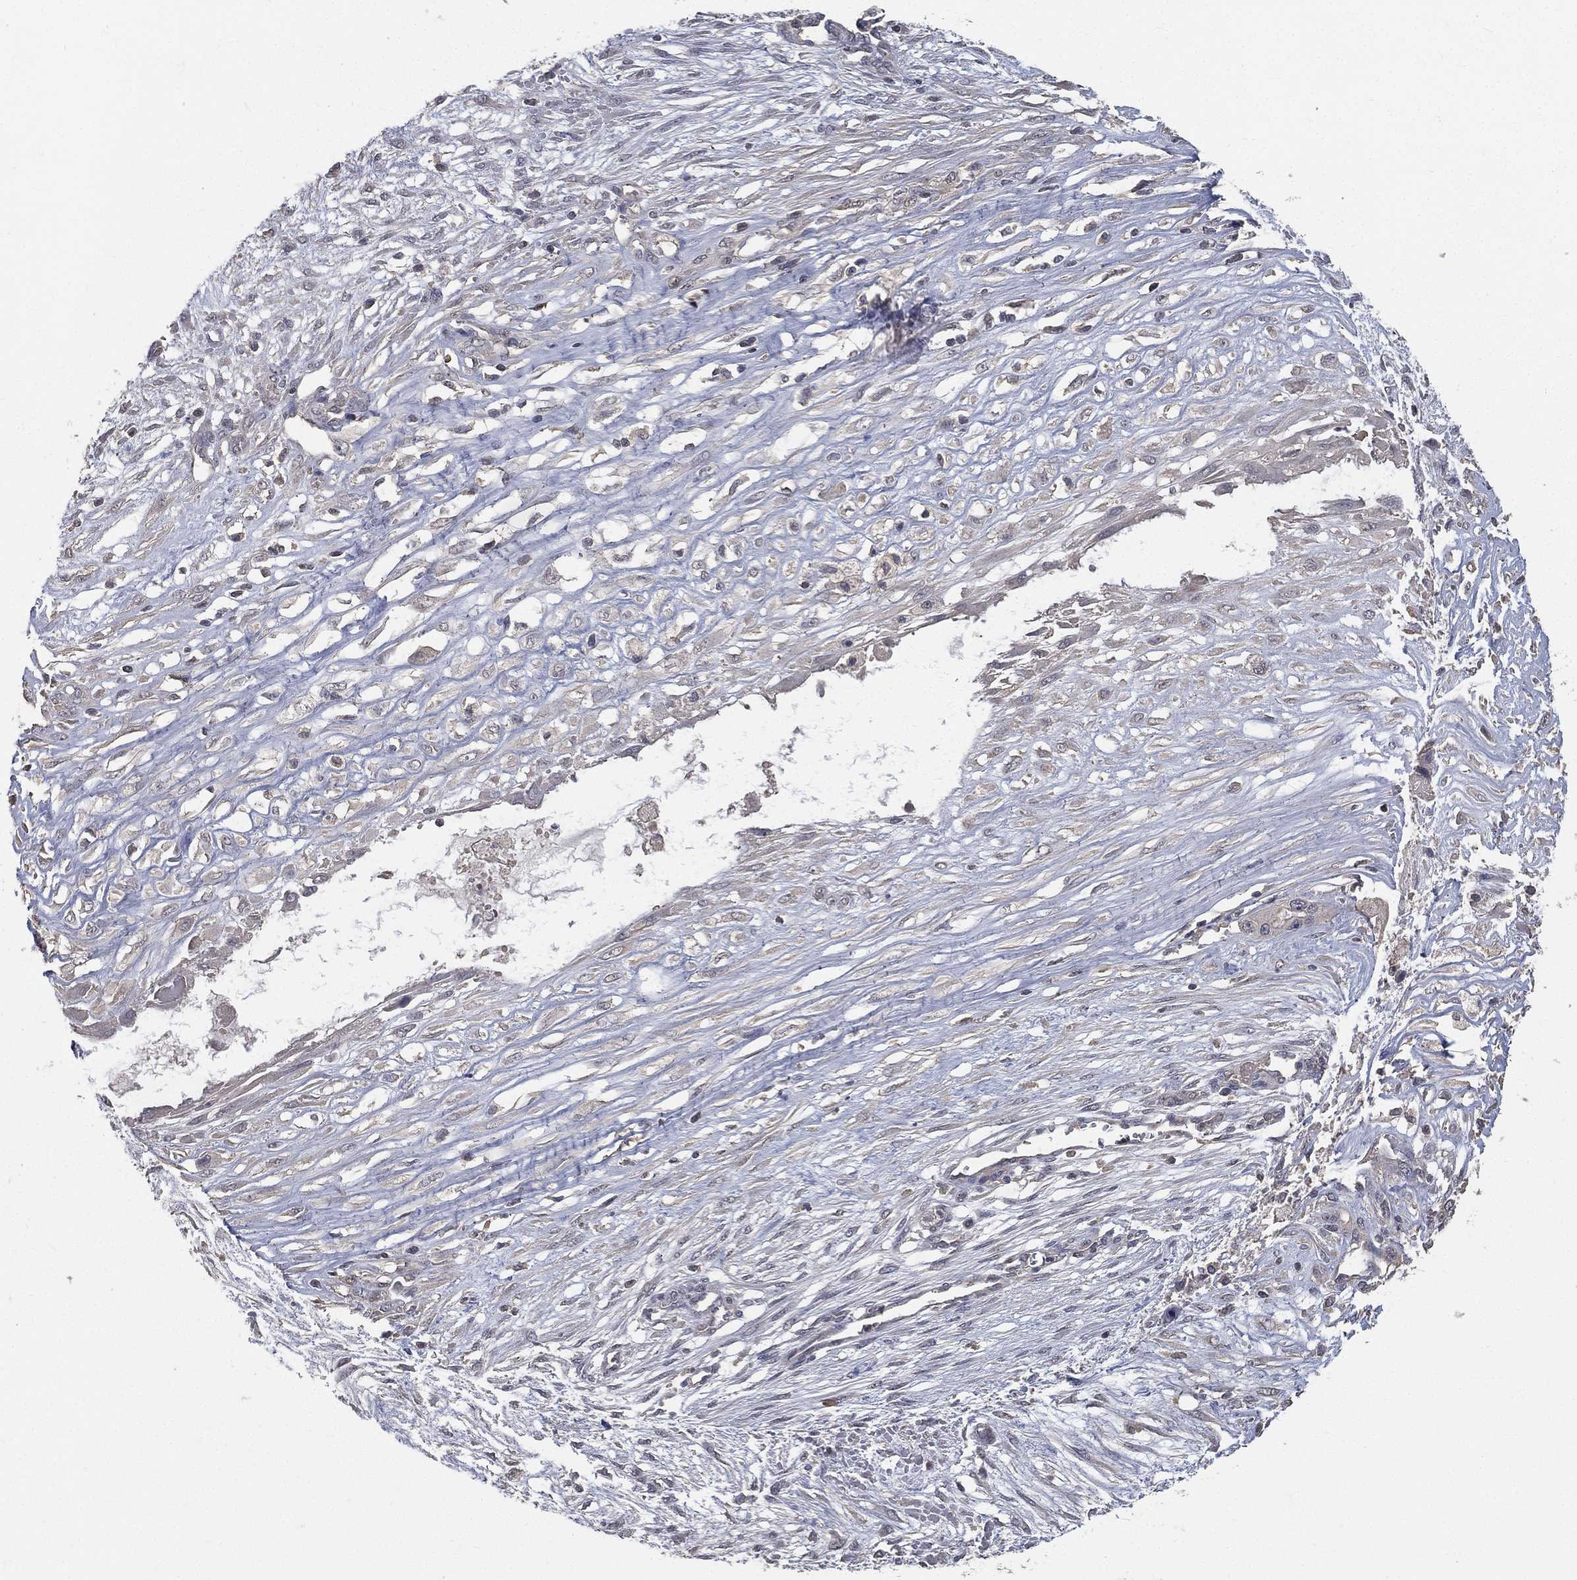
{"staining": {"intensity": "negative", "quantity": "none", "location": "none"}, "tissue": "ovarian cancer", "cell_type": "Tumor cells", "image_type": "cancer", "snomed": [{"axis": "morphology", "description": "Cystadenocarcinoma, serous, NOS"}, {"axis": "topography", "description": "Ovary"}], "caption": "Image shows no protein staining in tumor cells of ovarian serous cystadenocarcinoma tissue.", "gene": "SNAP25", "patient": {"sex": "female", "age": 56}}